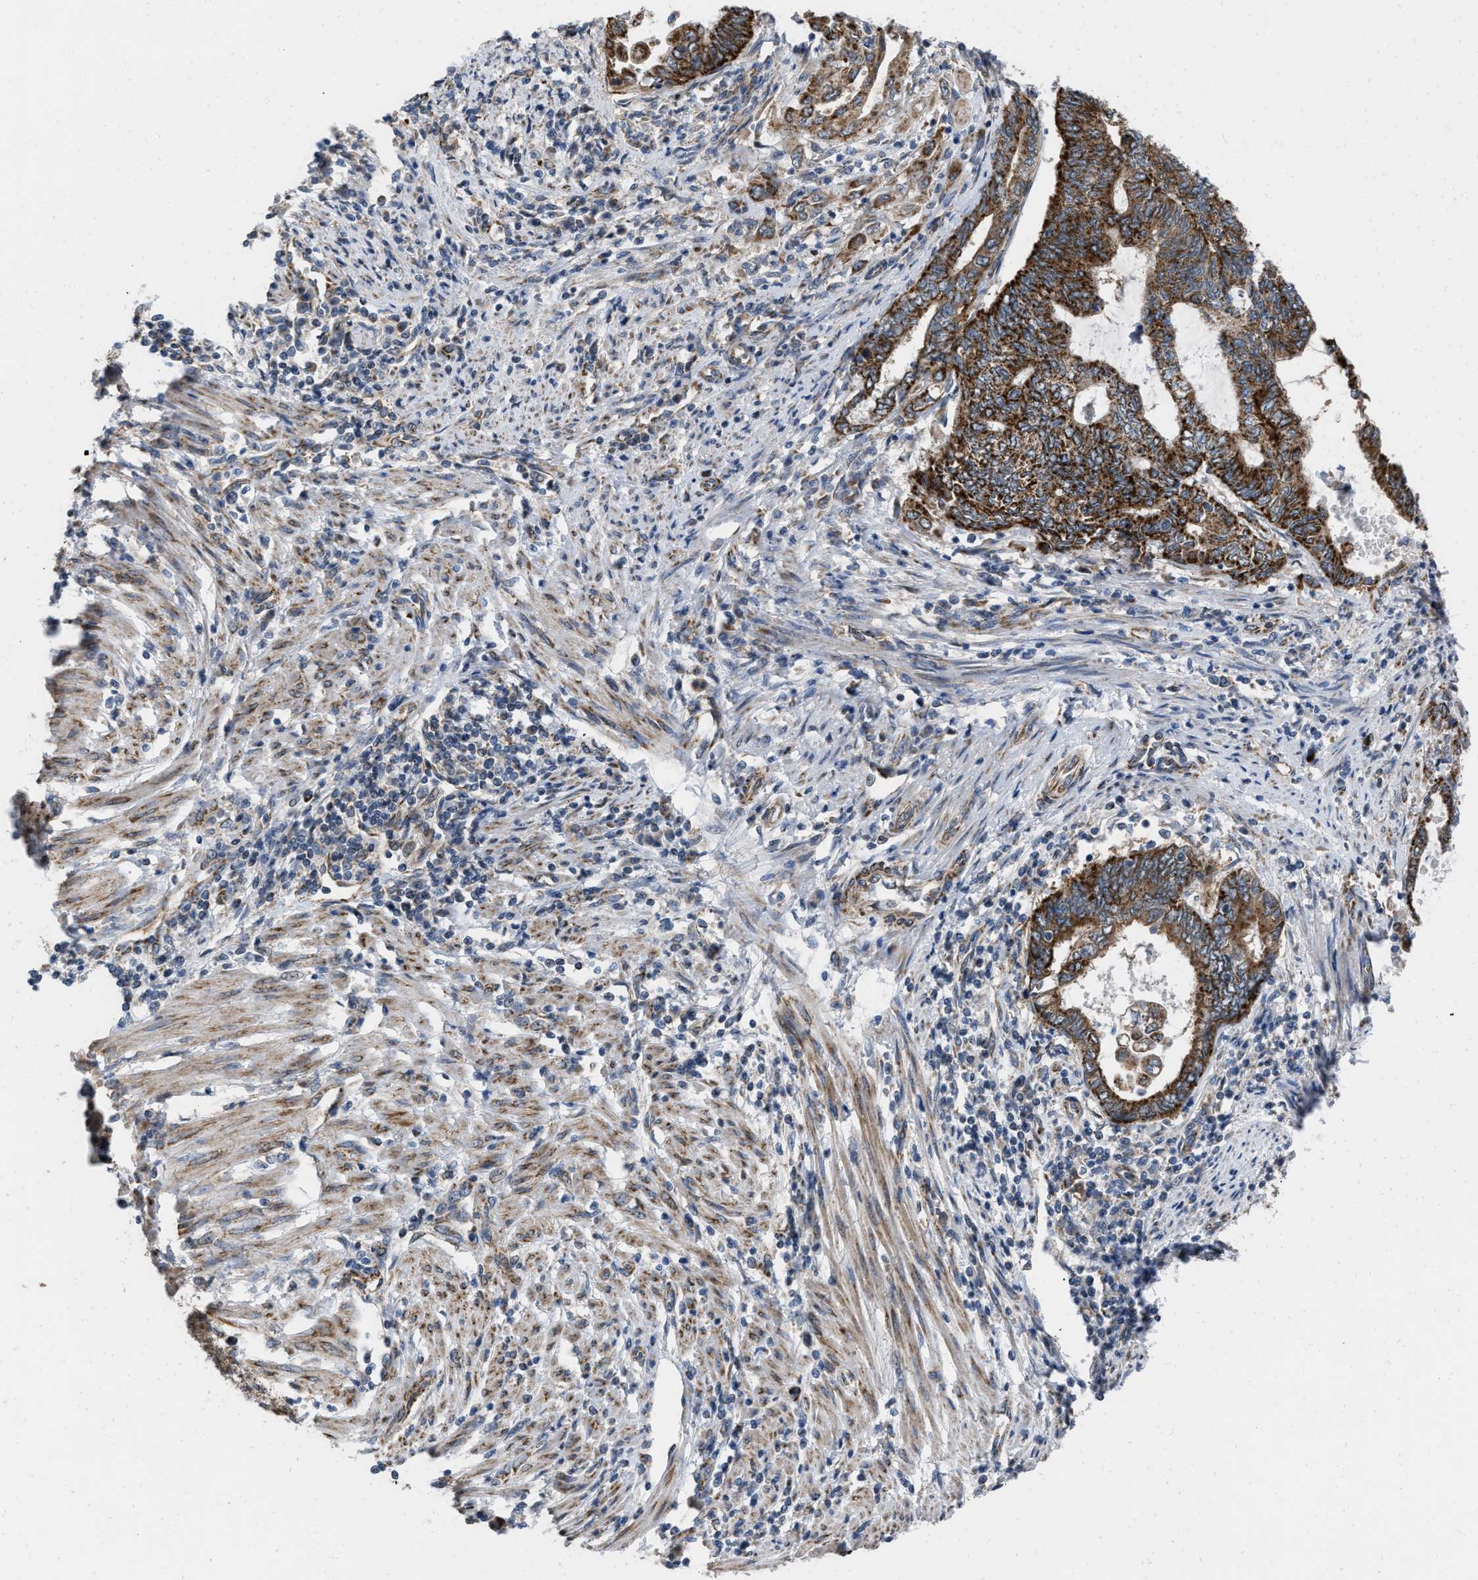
{"staining": {"intensity": "strong", "quantity": ">75%", "location": "cytoplasmic/membranous"}, "tissue": "endometrial cancer", "cell_type": "Tumor cells", "image_type": "cancer", "snomed": [{"axis": "morphology", "description": "Adenocarcinoma, NOS"}, {"axis": "topography", "description": "Uterus"}, {"axis": "topography", "description": "Endometrium"}], "caption": "A high-resolution image shows IHC staining of adenocarcinoma (endometrial), which shows strong cytoplasmic/membranous positivity in about >75% of tumor cells.", "gene": "AKAP1", "patient": {"sex": "female", "age": 70}}